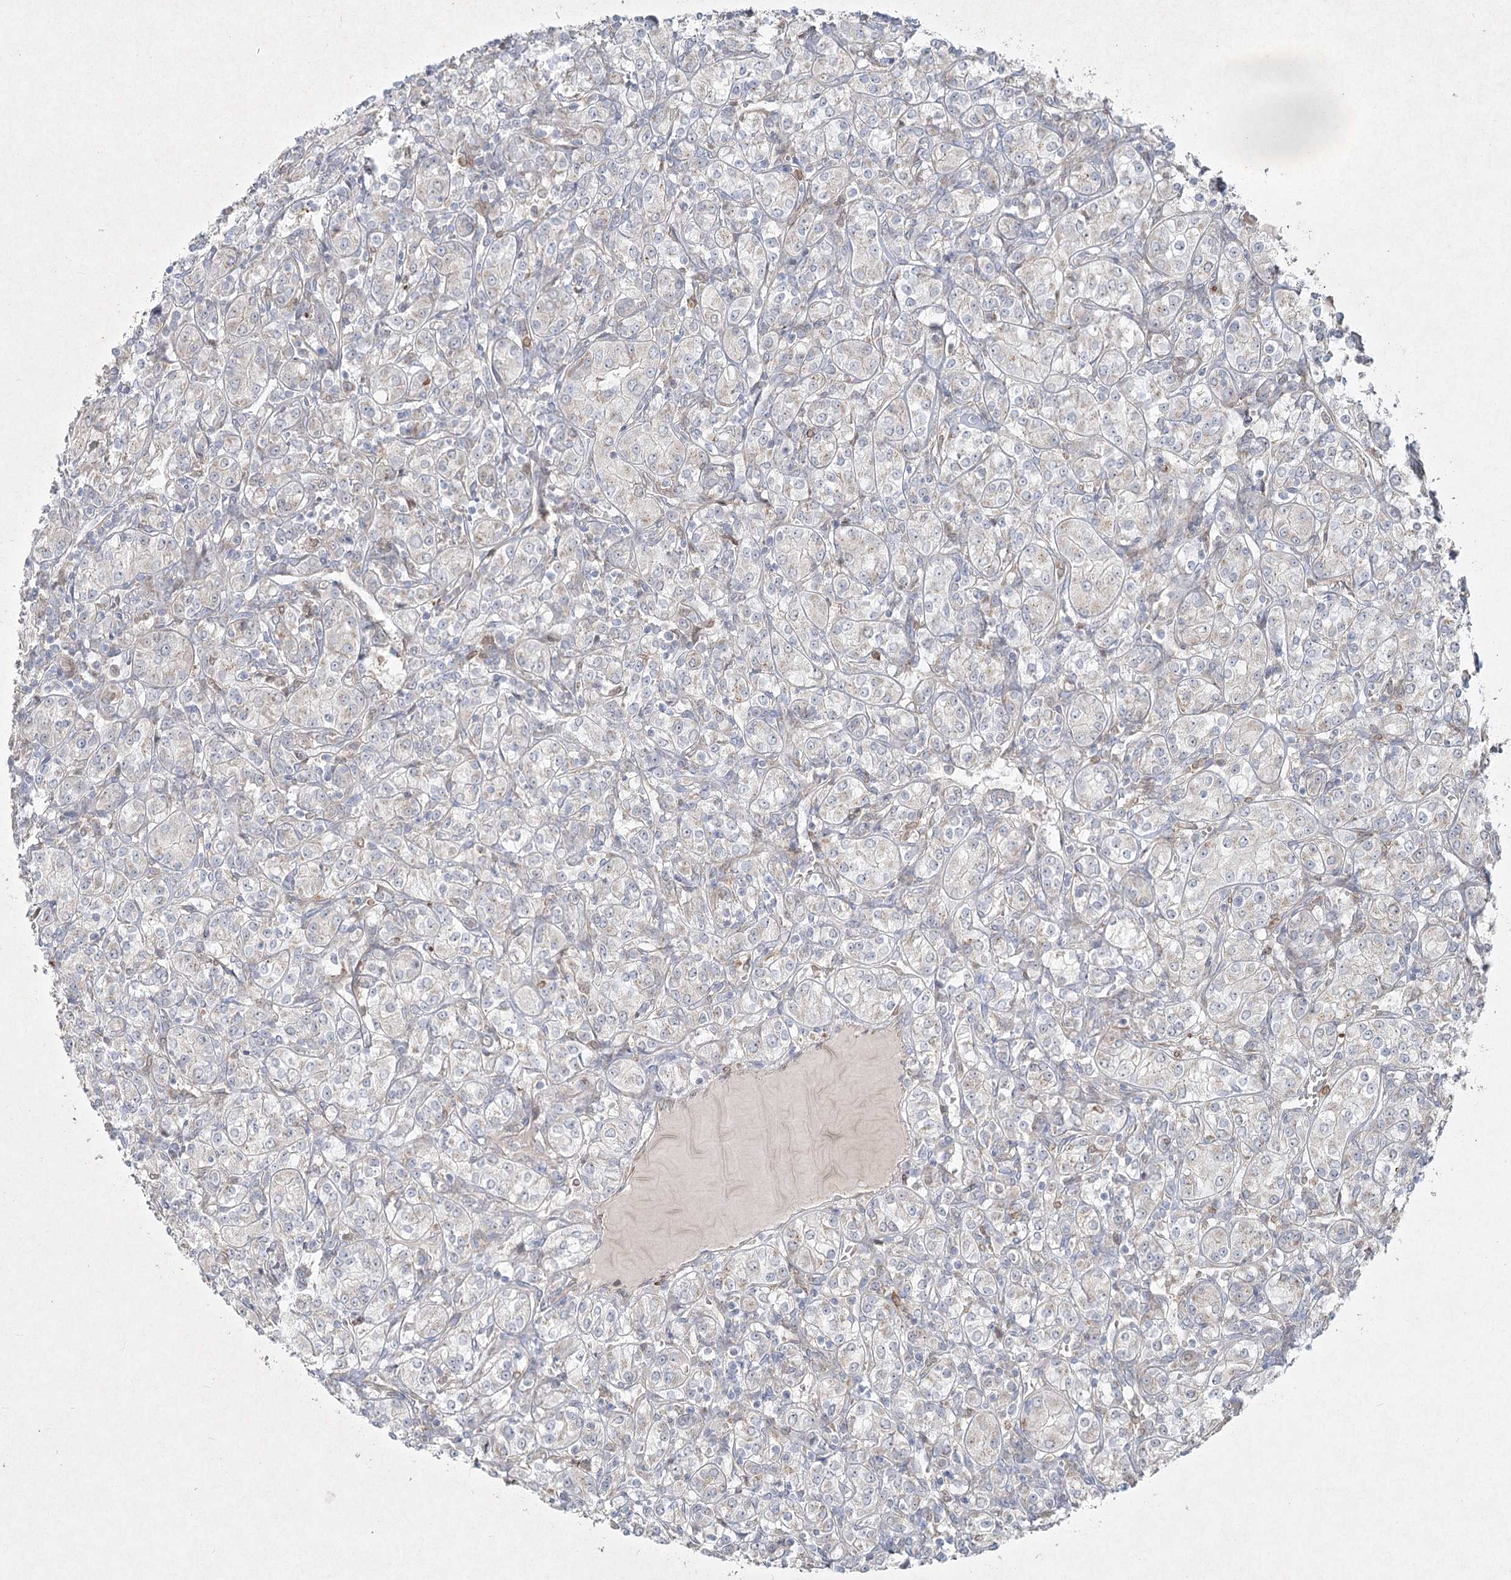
{"staining": {"intensity": "negative", "quantity": "none", "location": "none"}, "tissue": "renal cancer", "cell_type": "Tumor cells", "image_type": "cancer", "snomed": [{"axis": "morphology", "description": "Adenocarcinoma, NOS"}, {"axis": "topography", "description": "Kidney"}], "caption": "Human renal adenocarcinoma stained for a protein using immunohistochemistry reveals no positivity in tumor cells.", "gene": "LRP2BP", "patient": {"sex": "male", "age": 77}}